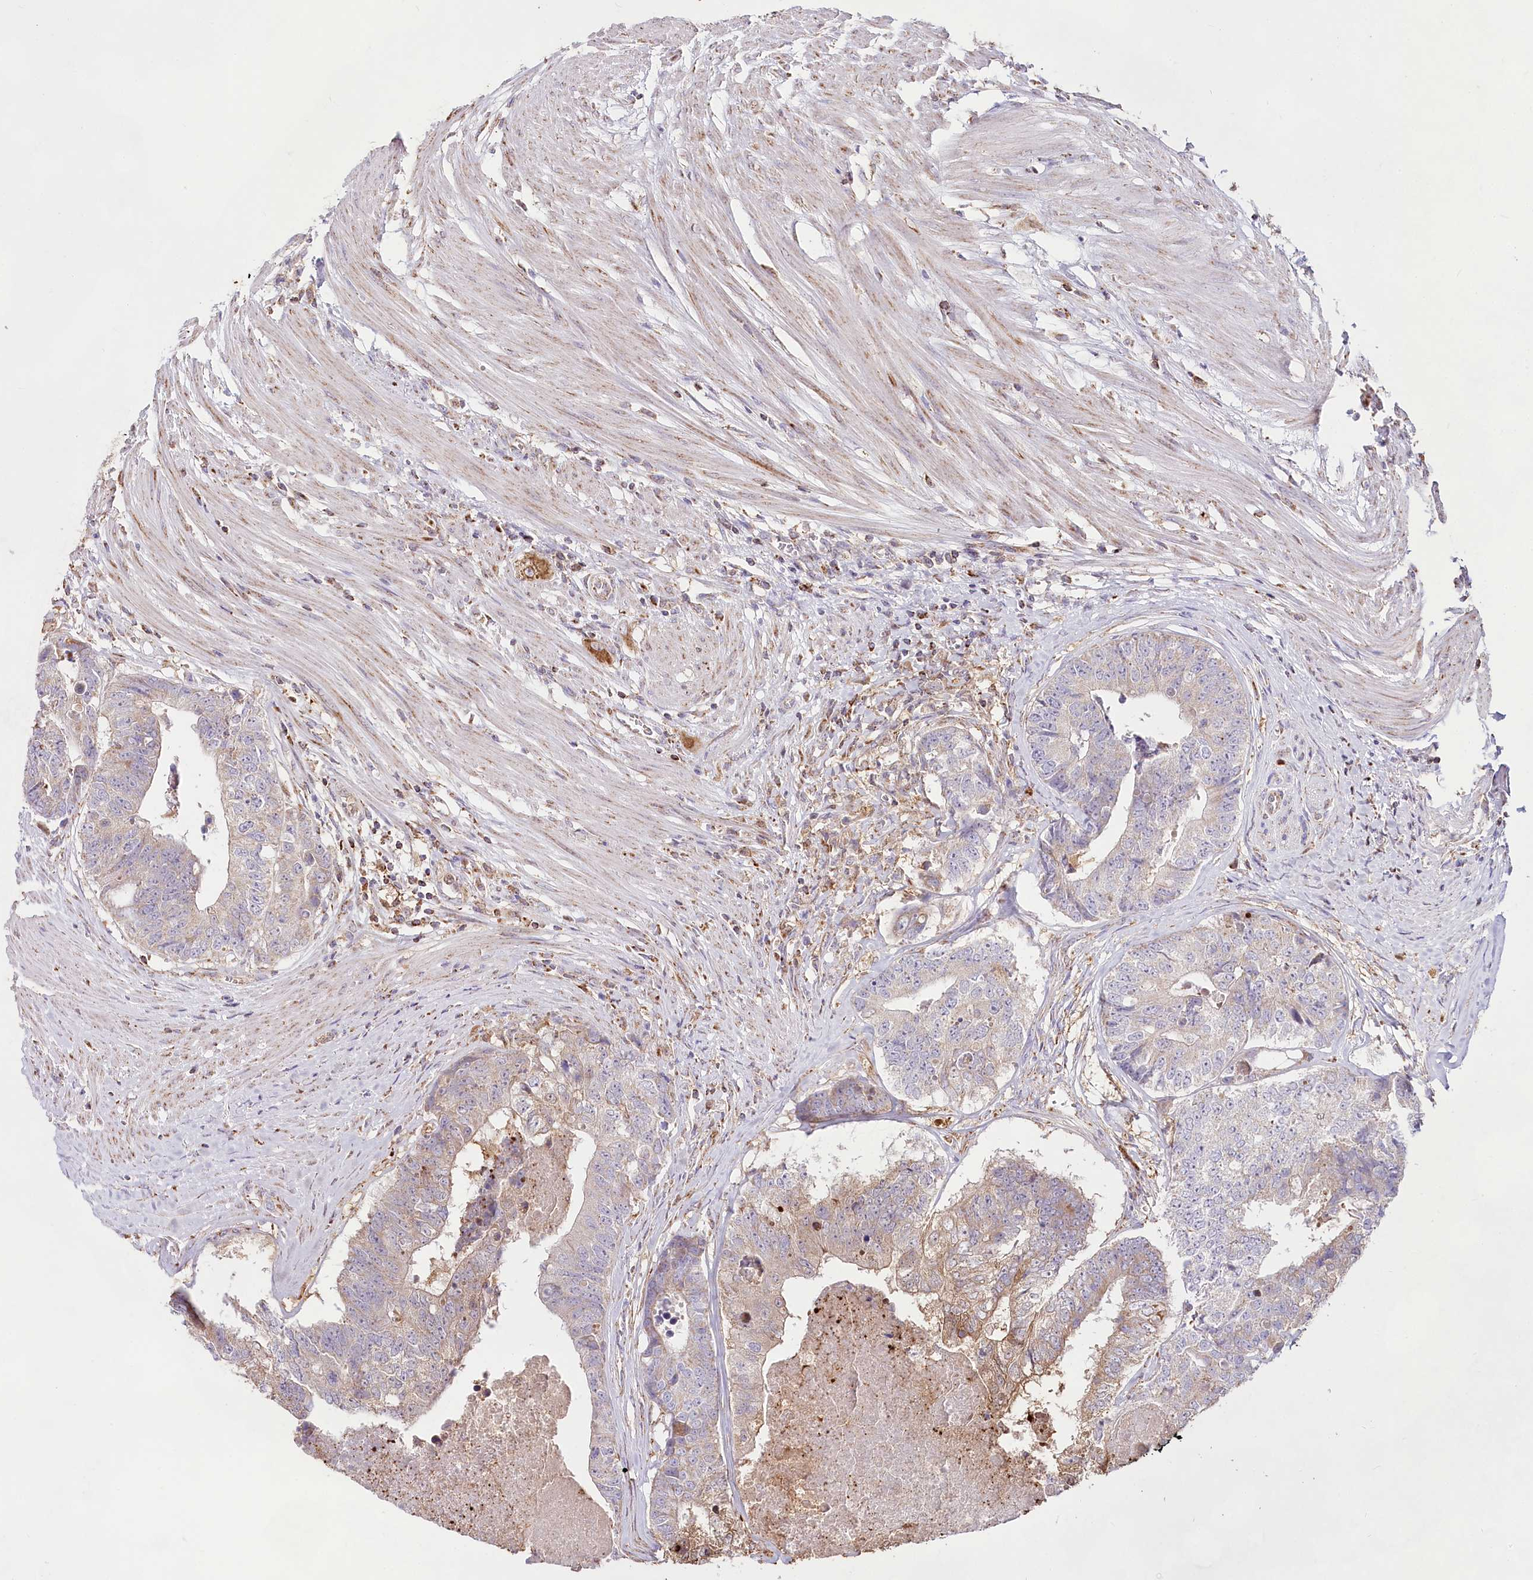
{"staining": {"intensity": "weak", "quantity": "<25%", "location": "cytoplasmic/membranous"}, "tissue": "colorectal cancer", "cell_type": "Tumor cells", "image_type": "cancer", "snomed": [{"axis": "morphology", "description": "Adenocarcinoma, NOS"}, {"axis": "topography", "description": "Colon"}], "caption": "Immunohistochemical staining of human colorectal adenocarcinoma shows no significant staining in tumor cells.", "gene": "TASOR2", "patient": {"sex": "female", "age": 67}}